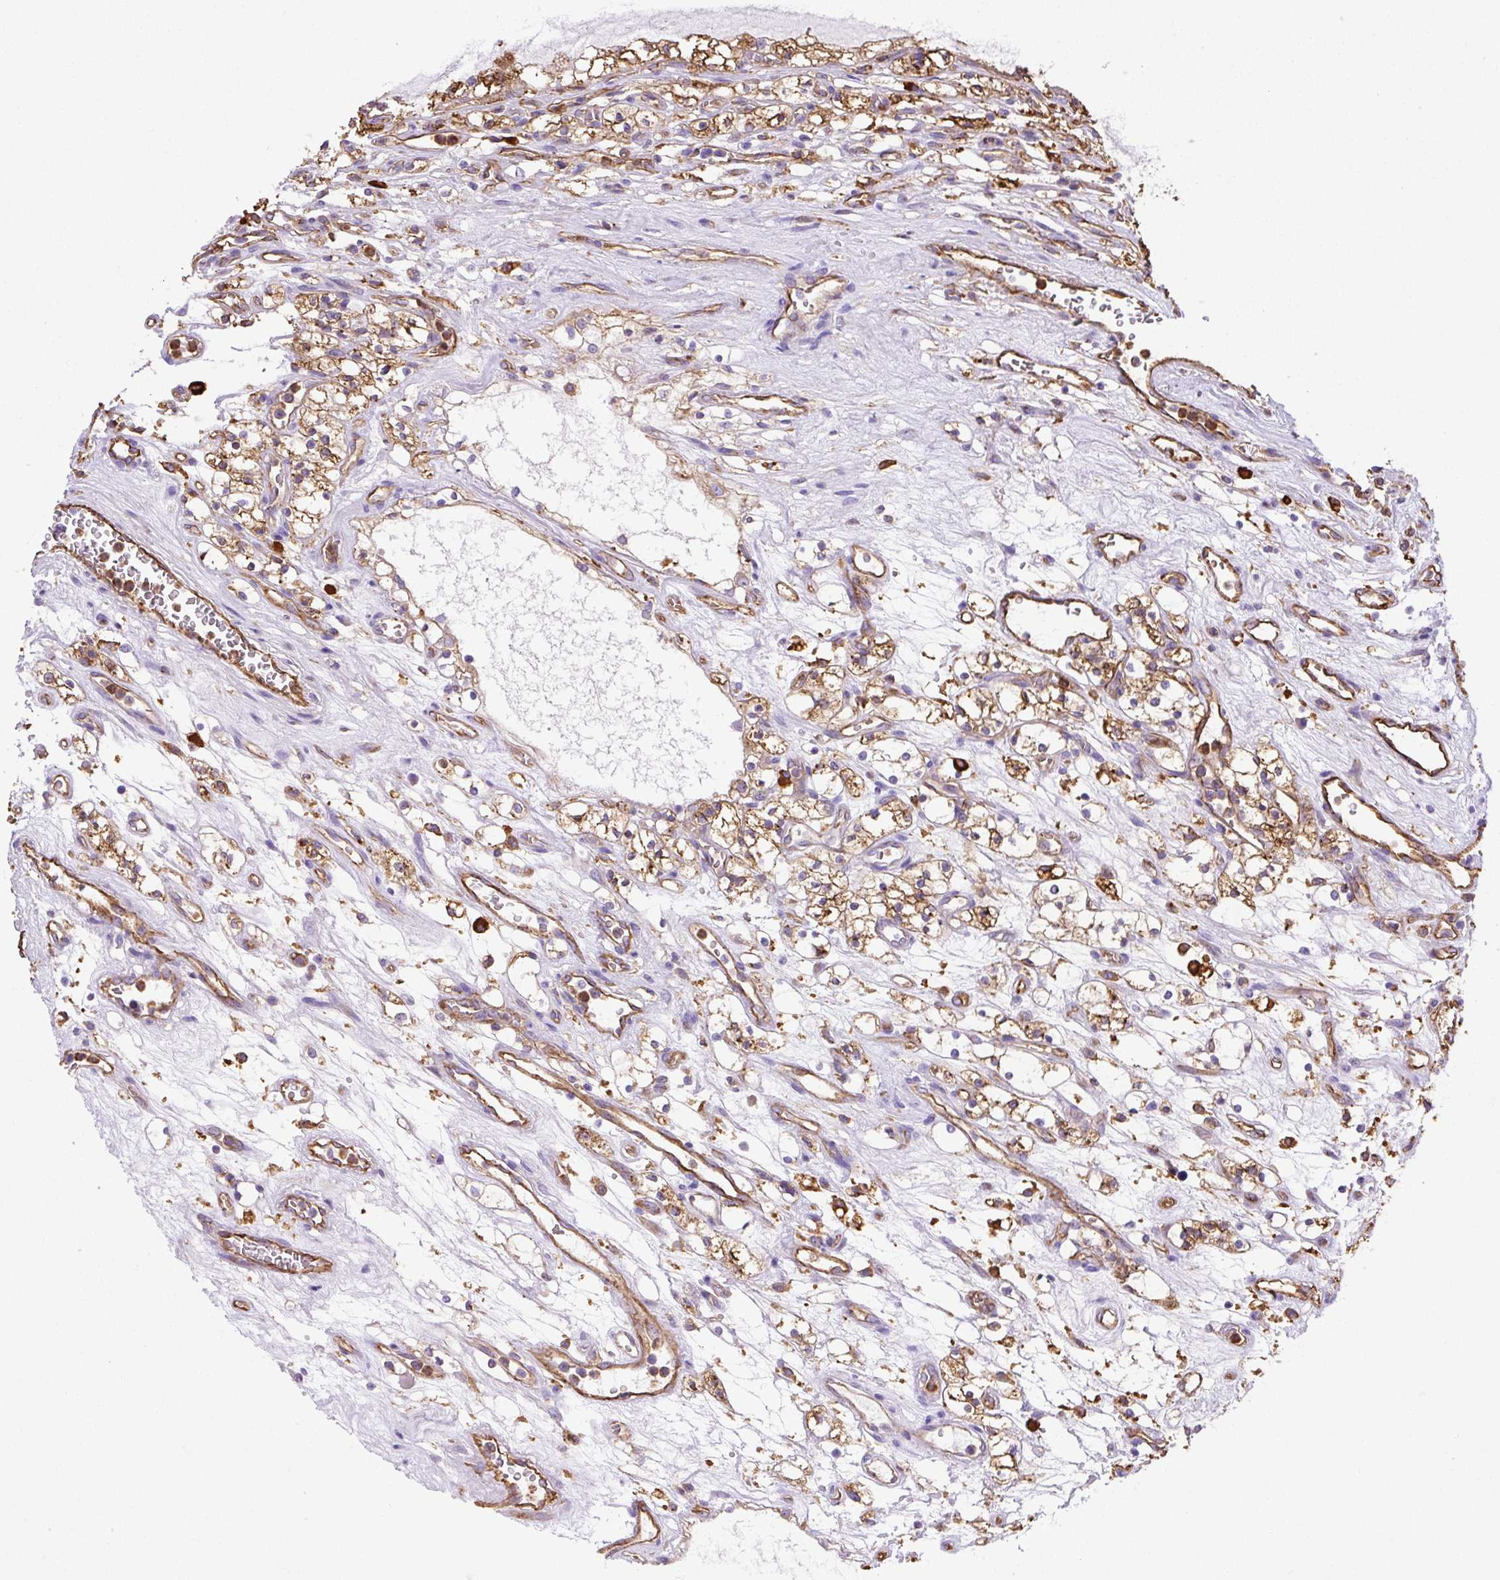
{"staining": {"intensity": "moderate", "quantity": "25%-75%", "location": "cytoplasmic/membranous"}, "tissue": "renal cancer", "cell_type": "Tumor cells", "image_type": "cancer", "snomed": [{"axis": "morphology", "description": "Adenocarcinoma, NOS"}, {"axis": "topography", "description": "Kidney"}], "caption": "Immunohistochemistry (IHC) photomicrograph of renal cancer (adenocarcinoma) stained for a protein (brown), which reveals medium levels of moderate cytoplasmic/membranous positivity in approximately 25%-75% of tumor cells.", "gene": "MAGEB5", "patient": {"sex": "female", "age": 69}}